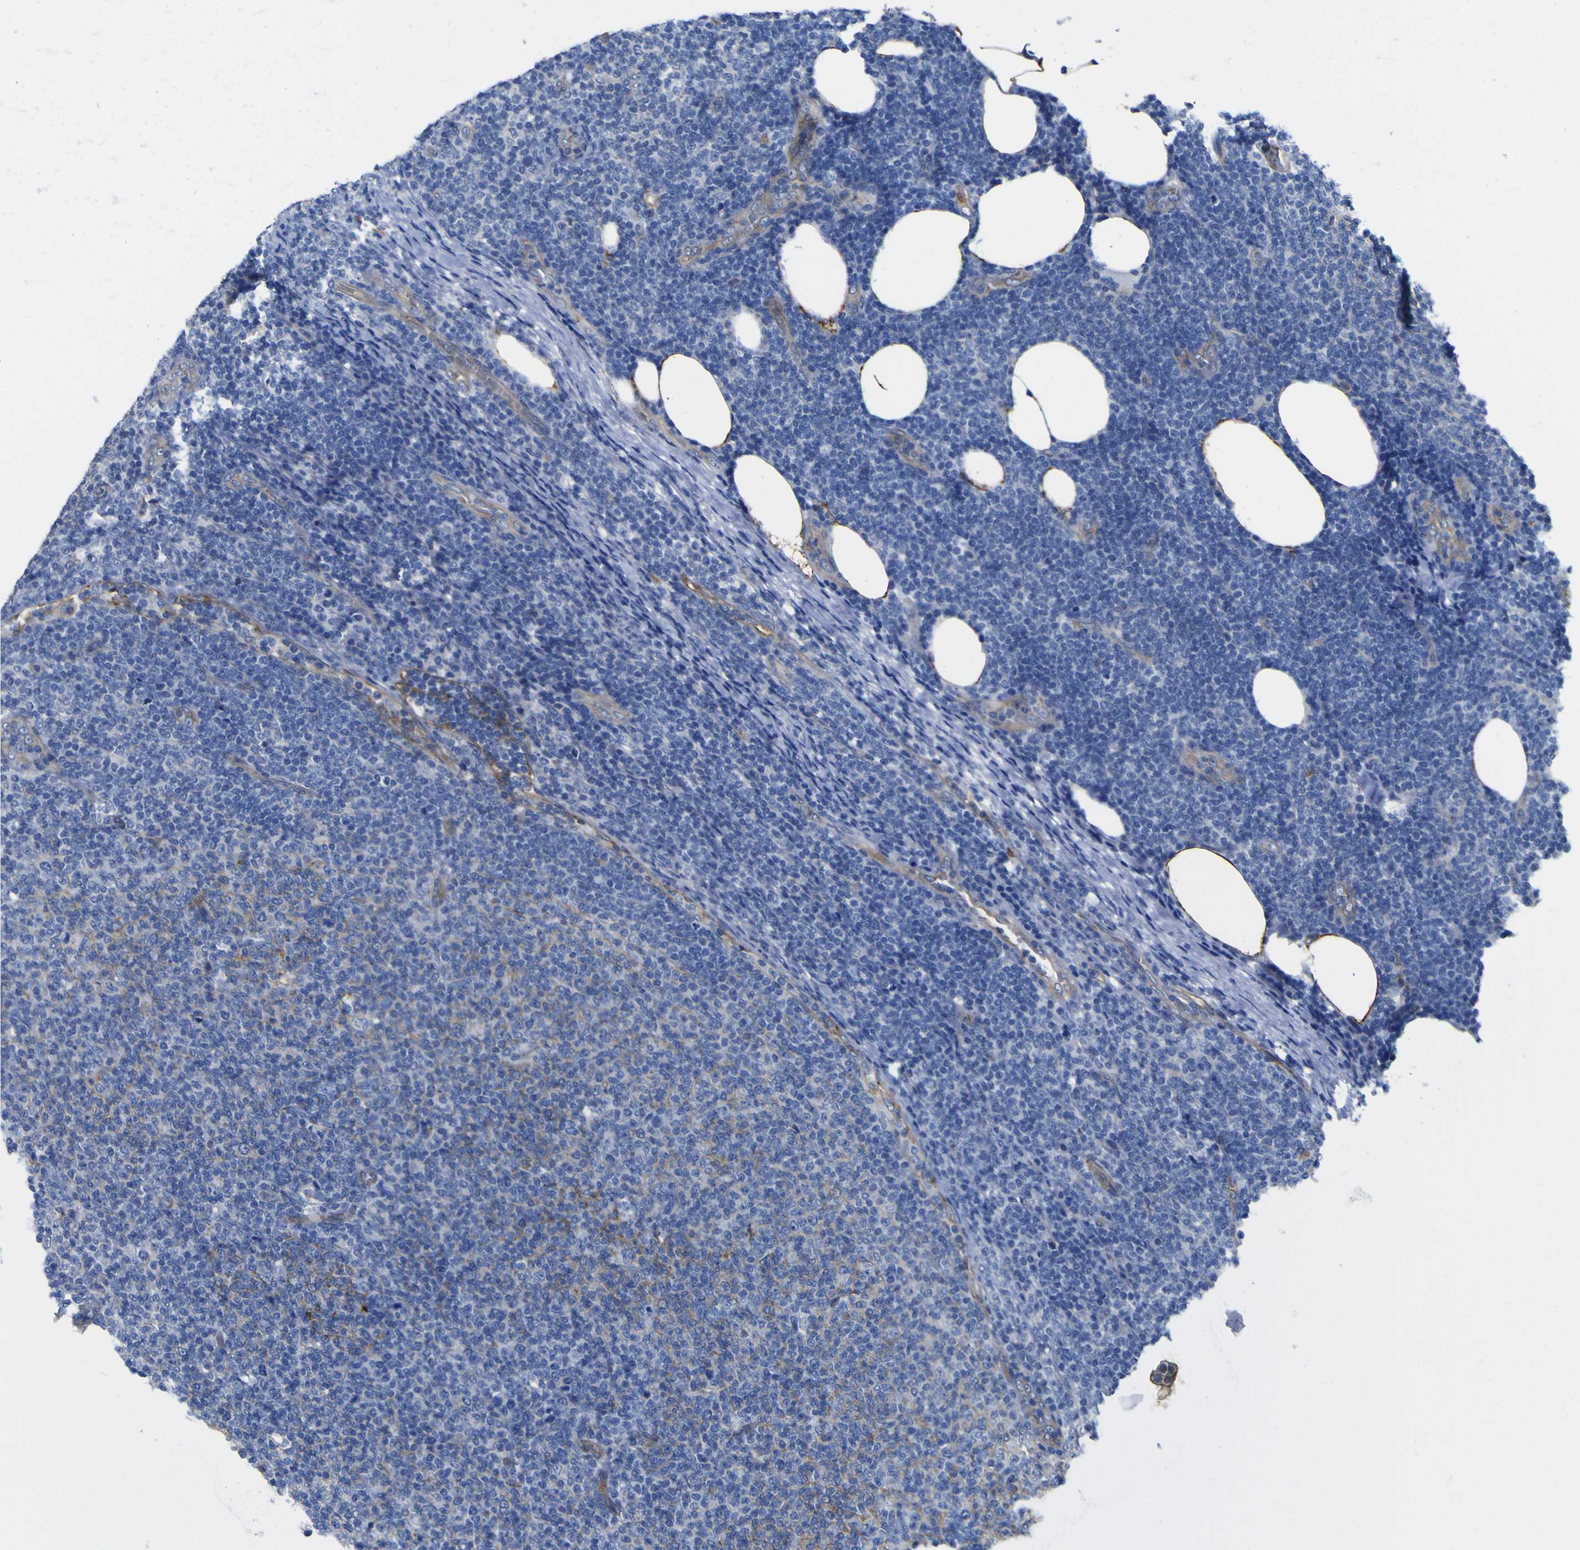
{"staining": {"intensity": "negative", "quantity": "none", "location": "none"}, "tissue": "lymphoma", "cell_type": "Tumor cells", "image_type": "cancer", "snomed": [{"axis": "morphology", "description": "Malignant lymphoma, non-Hodgkin's type, Low grade"}, {"axis": "topography", "description": "Lymph node"}], "caption": "Immunohistochemistry micrograph of neoplastic tissue: human lymphoma stained with DAB (3,3'-diaminobenzidine) shows no significant protein staining in tumor cells. The staining was performed using DAB (3,3'-diaminobenzidine) to visualize the protein expression in brown, while the nuclei were stained in blue with hematoxylin (Magnification: 20x).", "gene": "CD151", "patient": {"sex": "male", "age": 66}}